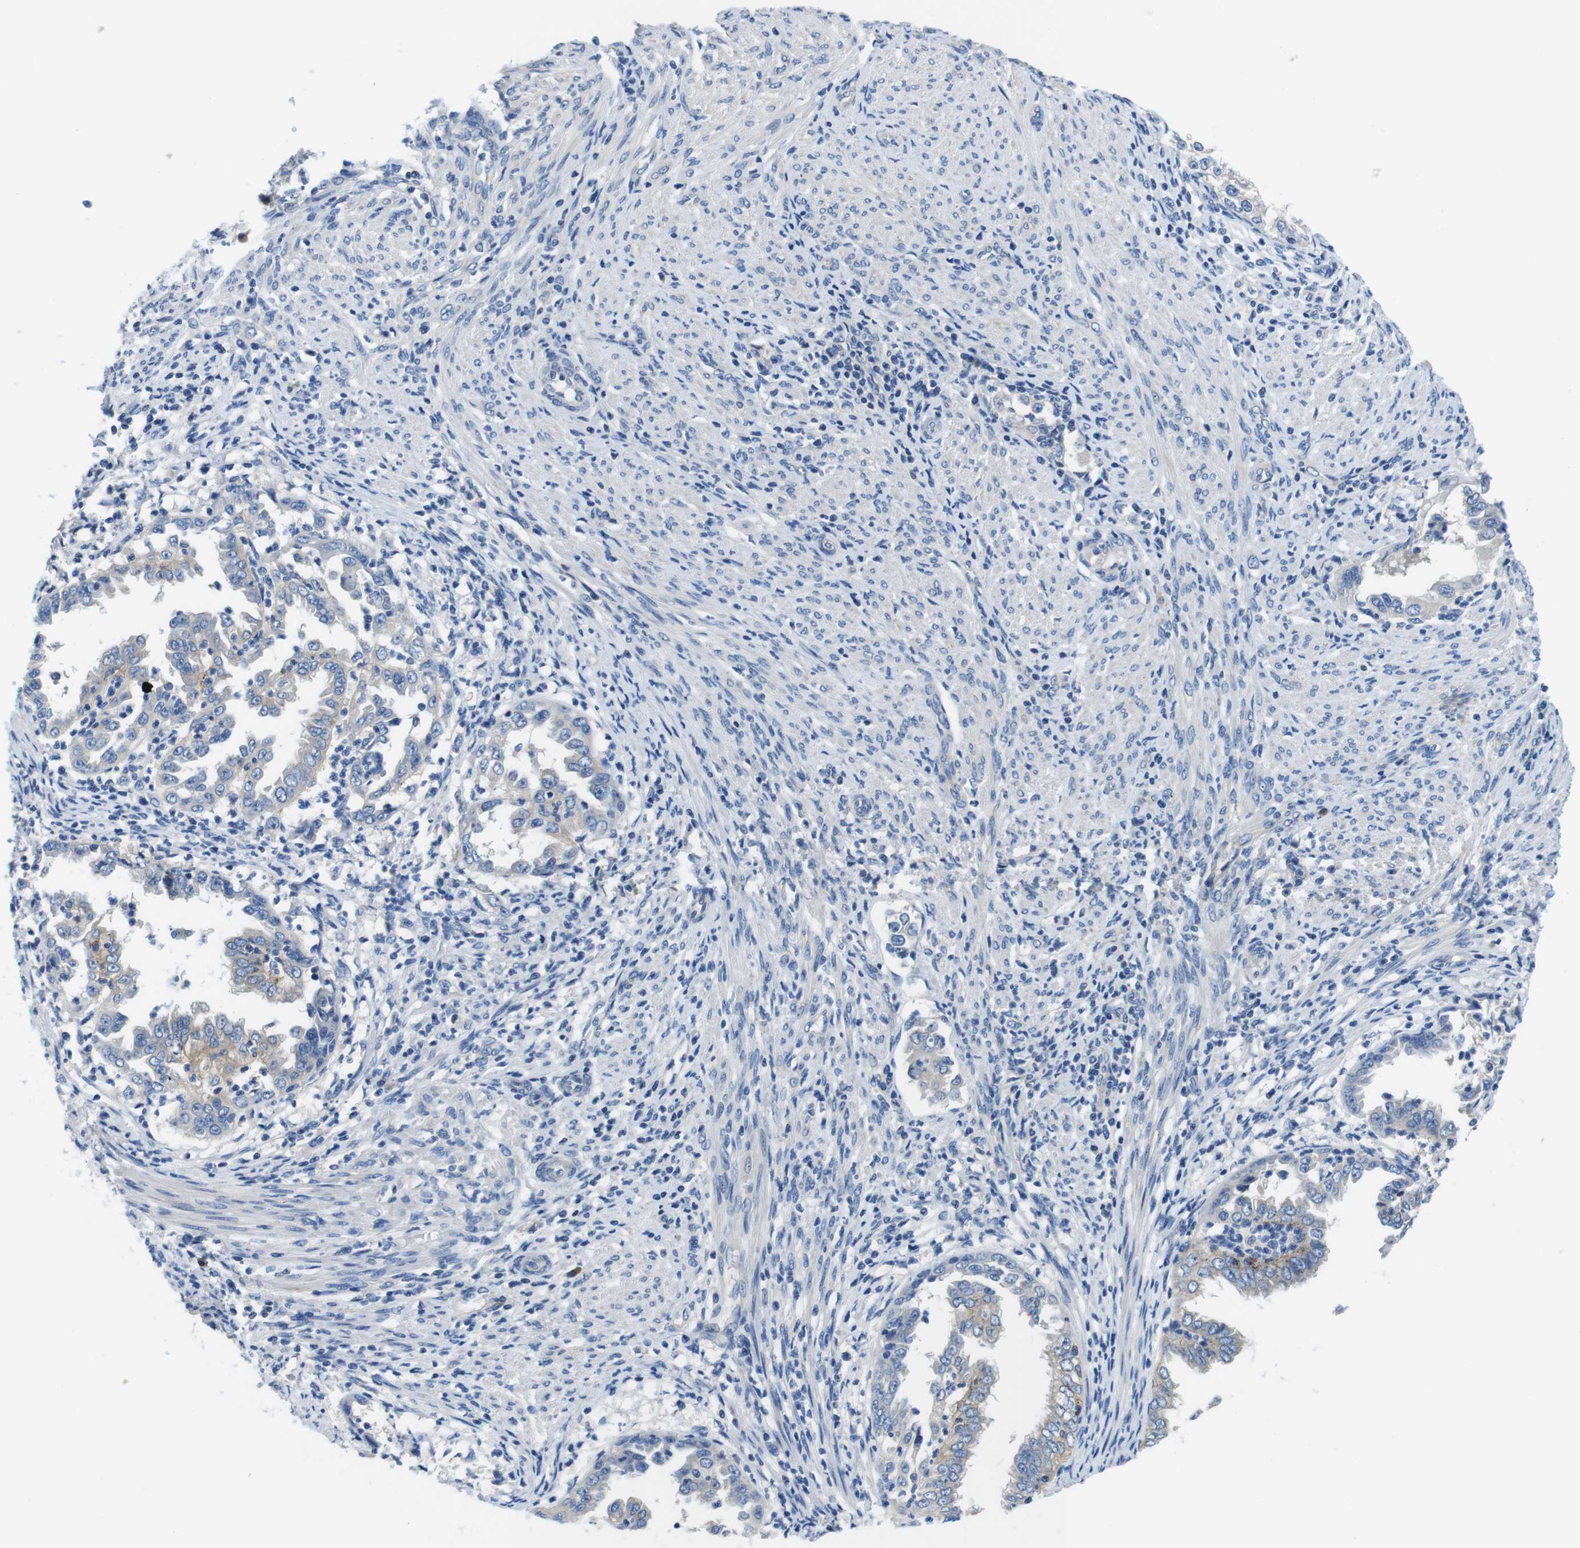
{"staining": {"intensity": "weak", "quantity": ">75%", "location": "cytoplasmic/membranous"}, "tissue": "endometrial cancer", "cell_type": "Tumor cells", "image_type": "cancer", "snomed": [{"axis": "morphology", "description": "Adenocarcinoma, NOS"}, {"axis": "topography", "description": "Endometrium"}], "caption": "A brown stain shows weak cytoplasmic/membranous expression of a protein in adenocarcinoma (endometrial) tumor cells. (Brightfield microscopy of DAB IHC at high magnification).", "gene": "DENND4C", "patient": {"sex": "female", "age": 85}}